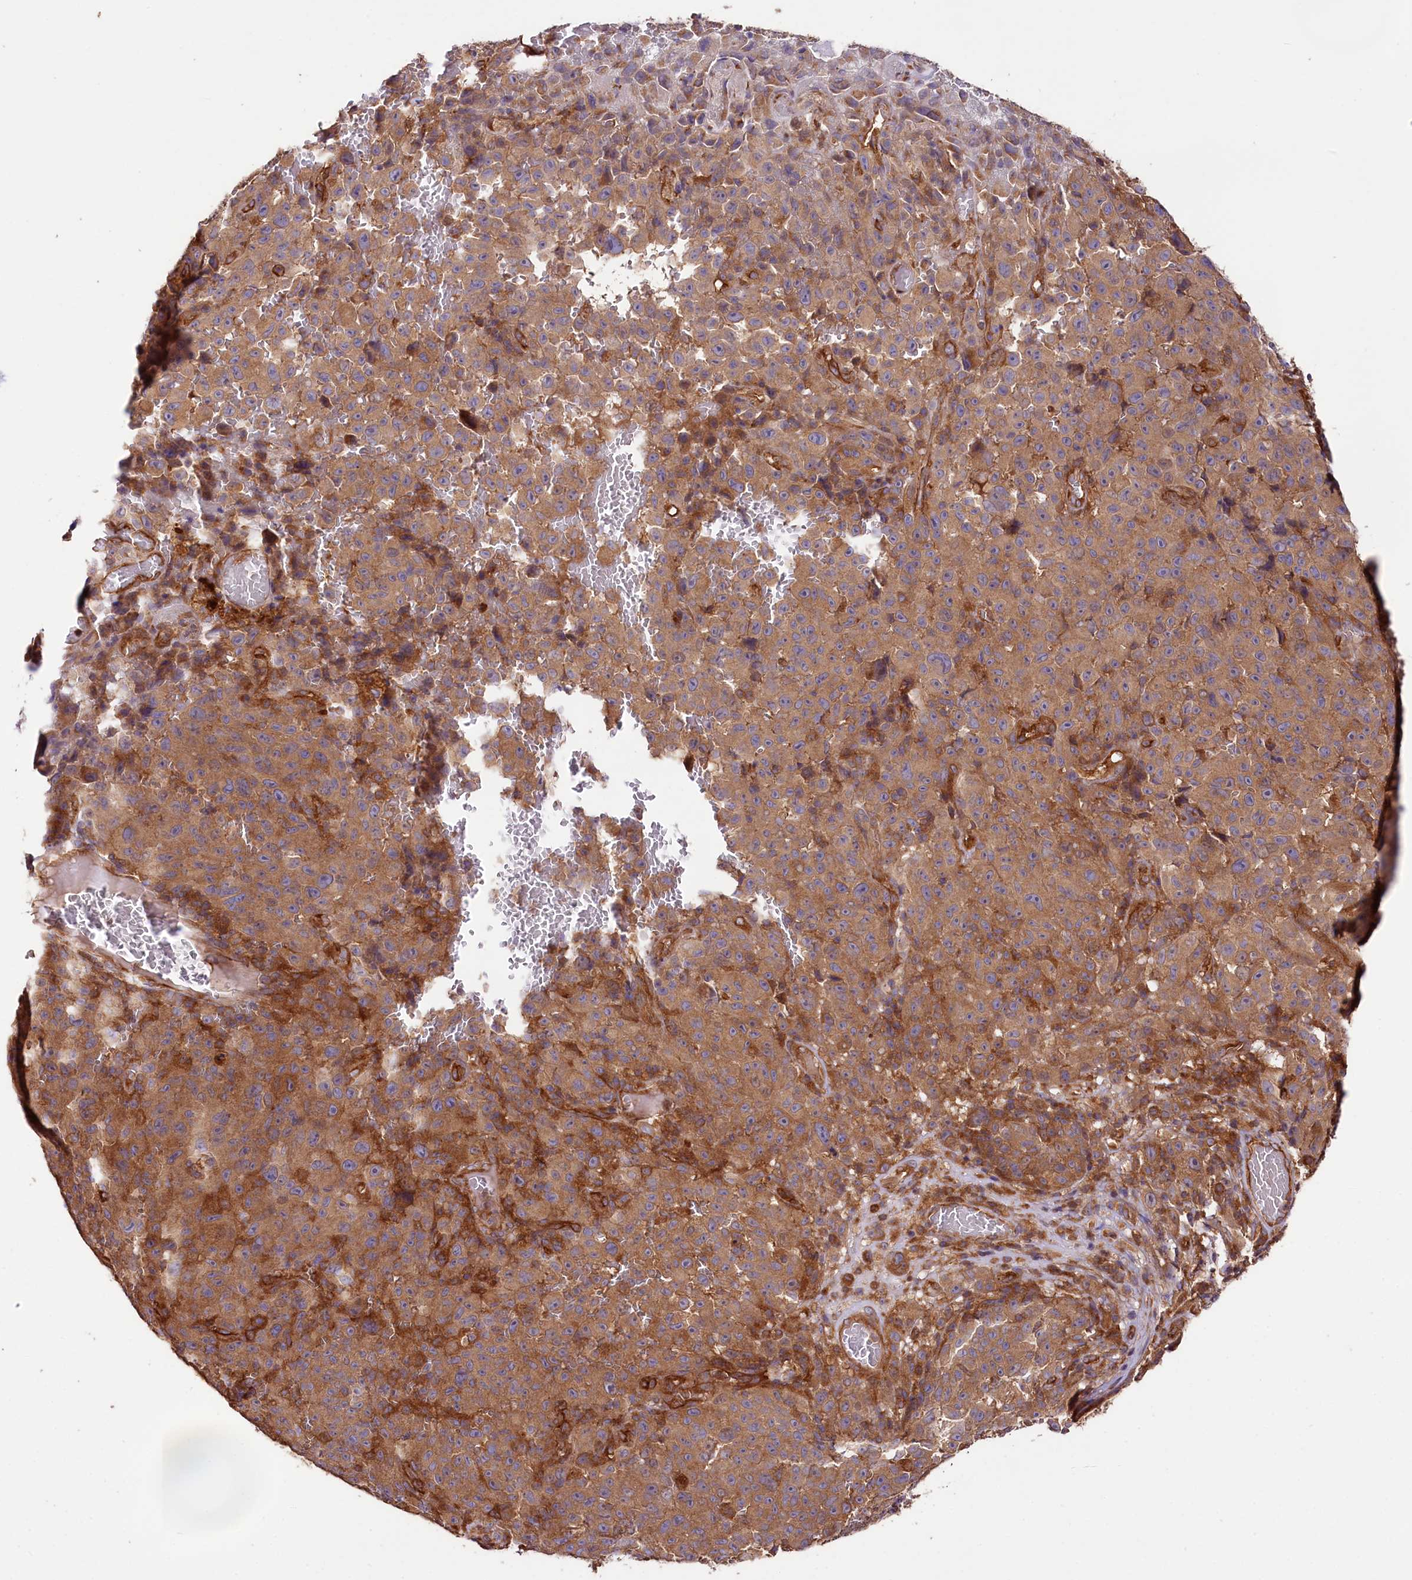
{"staining": {"intensity": "moderate", "quantity": ">75%", "location": "cytoplasmic/membranous"}, "tissue": "melanoma", "cell_type": "Tumor cells", "image_type": "cancer", "snomed": [{"axis": "morphology", "description": "Malignant melanoma, NOS"}, {"axis": "topography", "description": "Skin"}], "caption": "About >75% of tumor cells in malignant melanoma show moderate cytoplasmic/membranous protein staining as visualized by brown immunohistochemical staining.", "gene": "CEP295", "patient": {"sex": "female", "age": 82}}